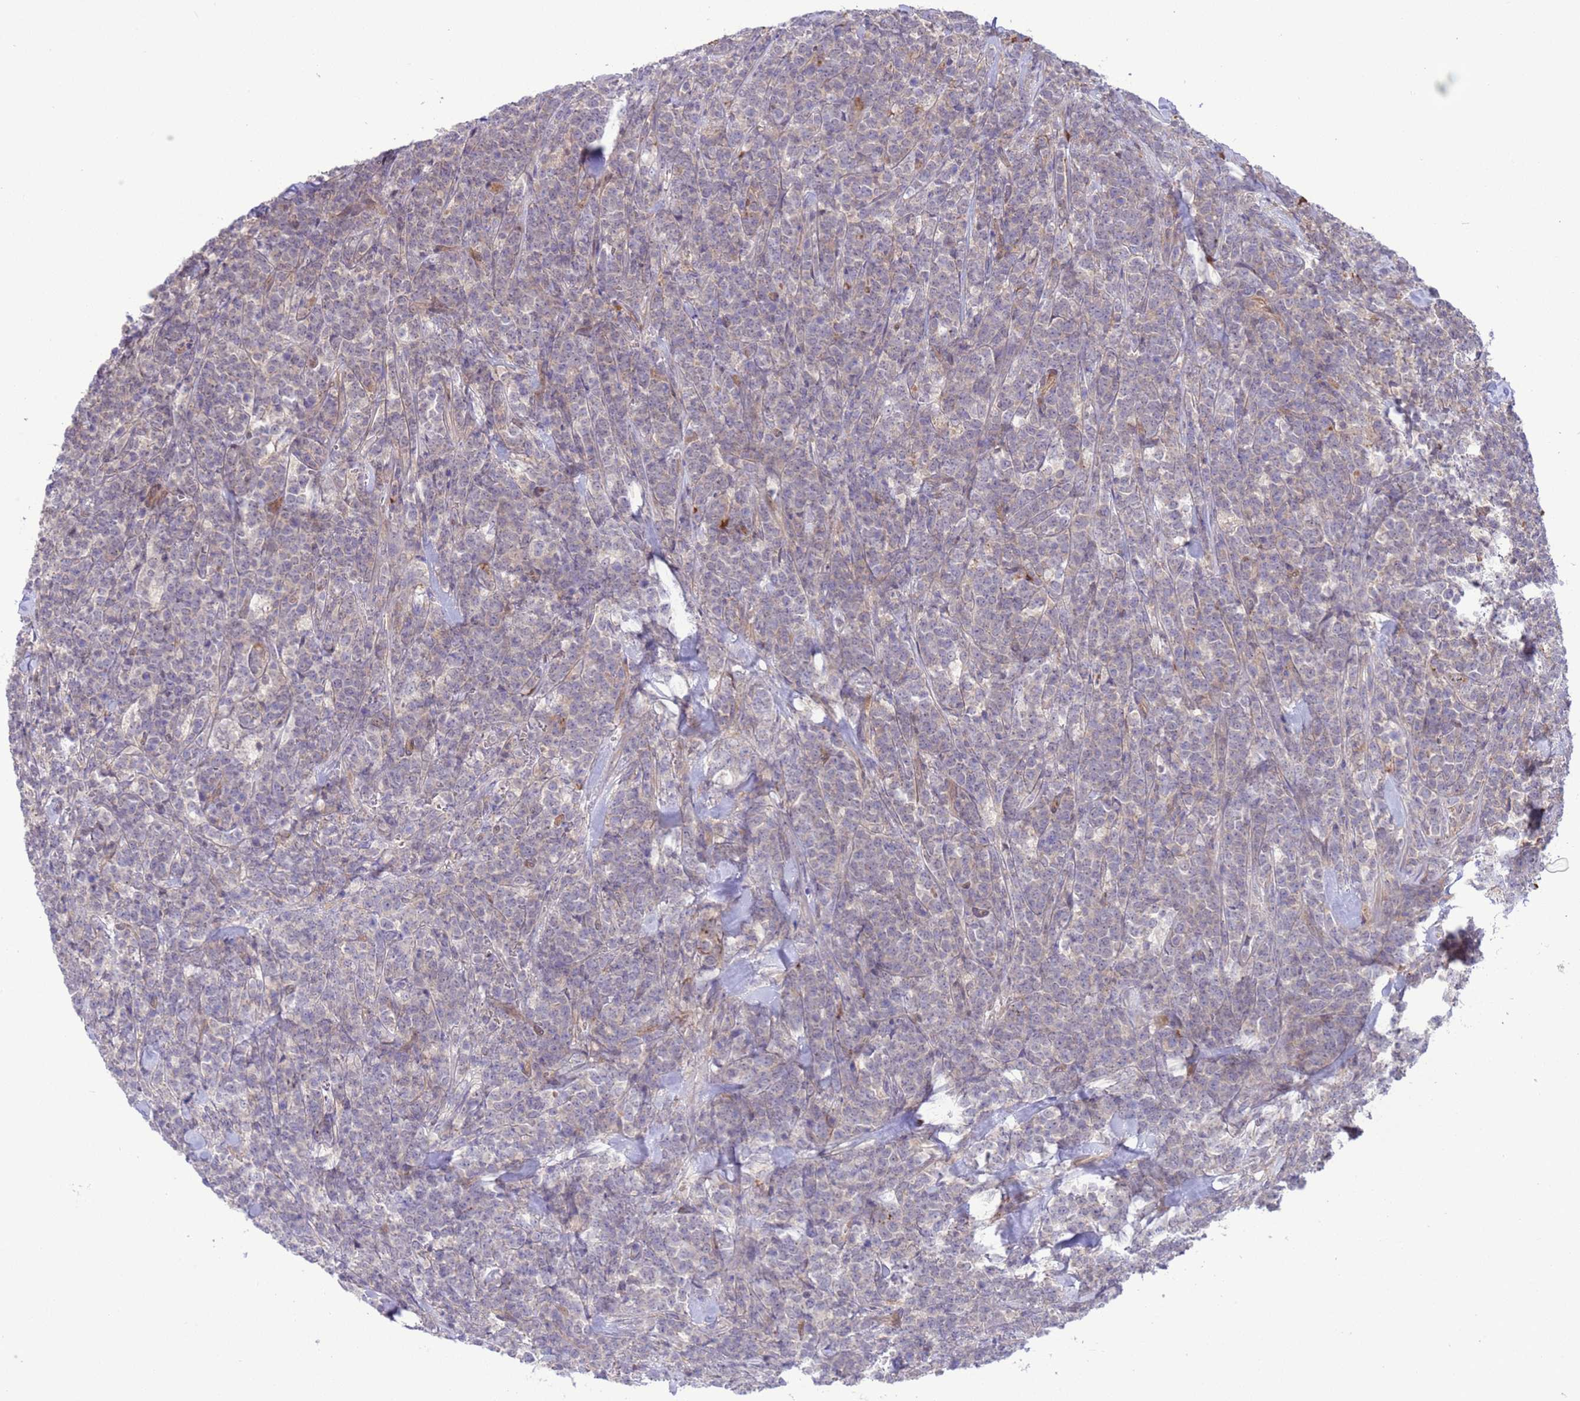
{"staining": {"intensity": "weak", "quantity": "25%-75%", "location": "cytoplasmic/membranous"}, "tissue": "lymphoma", "cell_type": "Tumor cells", "image_type": "cancer", "snomed": [{"axis": "morphology", "description": "Malignant lymphoma, non-Hodgkin's type, High grade"}, {"axis": "topography", "description": "Small intestine"}], "caption": "Malignant lymphoma, non-Hodgkin's type (high-grade) stained for a protein (brown) reveals weak cytoplasmic/membranous positive staining in about 25%-75% of tumor cells.", "gene": "GJA10", "patient": {"sex": "male", "age": 8}}